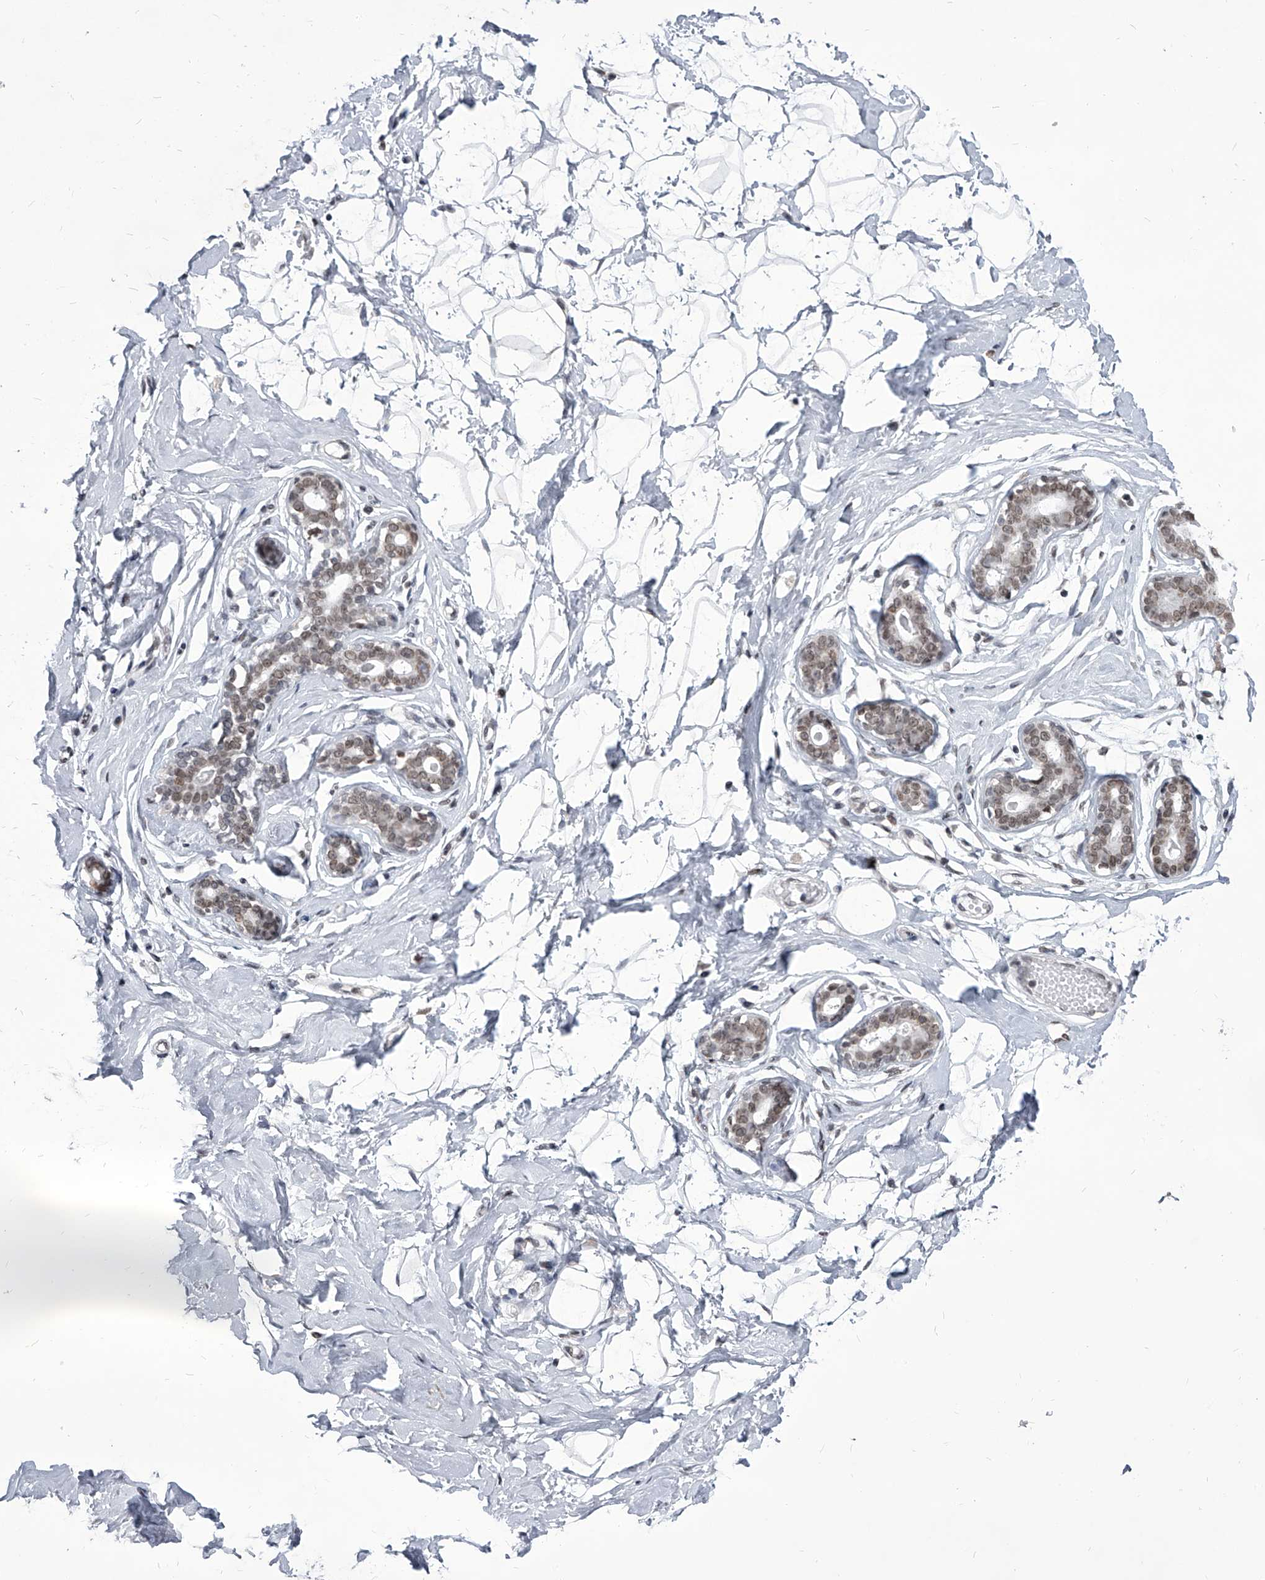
{"staining": {"intensity": "negative", "quantity": "none", "location": "none"}, "tissue": "breast", "cell_type": "Adipocytes", "image_type": "normal", "snomed": [{"axis": "morphology", "description": "Normal tissue, NOS"}, {"axis": "morphology", "description": "Adenoma, NOS"}, {"axis": "topography", "description": "Breast"}], "caption": "Human breast stained for a protein using immunohistochemistry (IHC) displays no staining in adipocytes.", "gene": "PPIL4", "patient": {"sex": "female", "age": 23}}